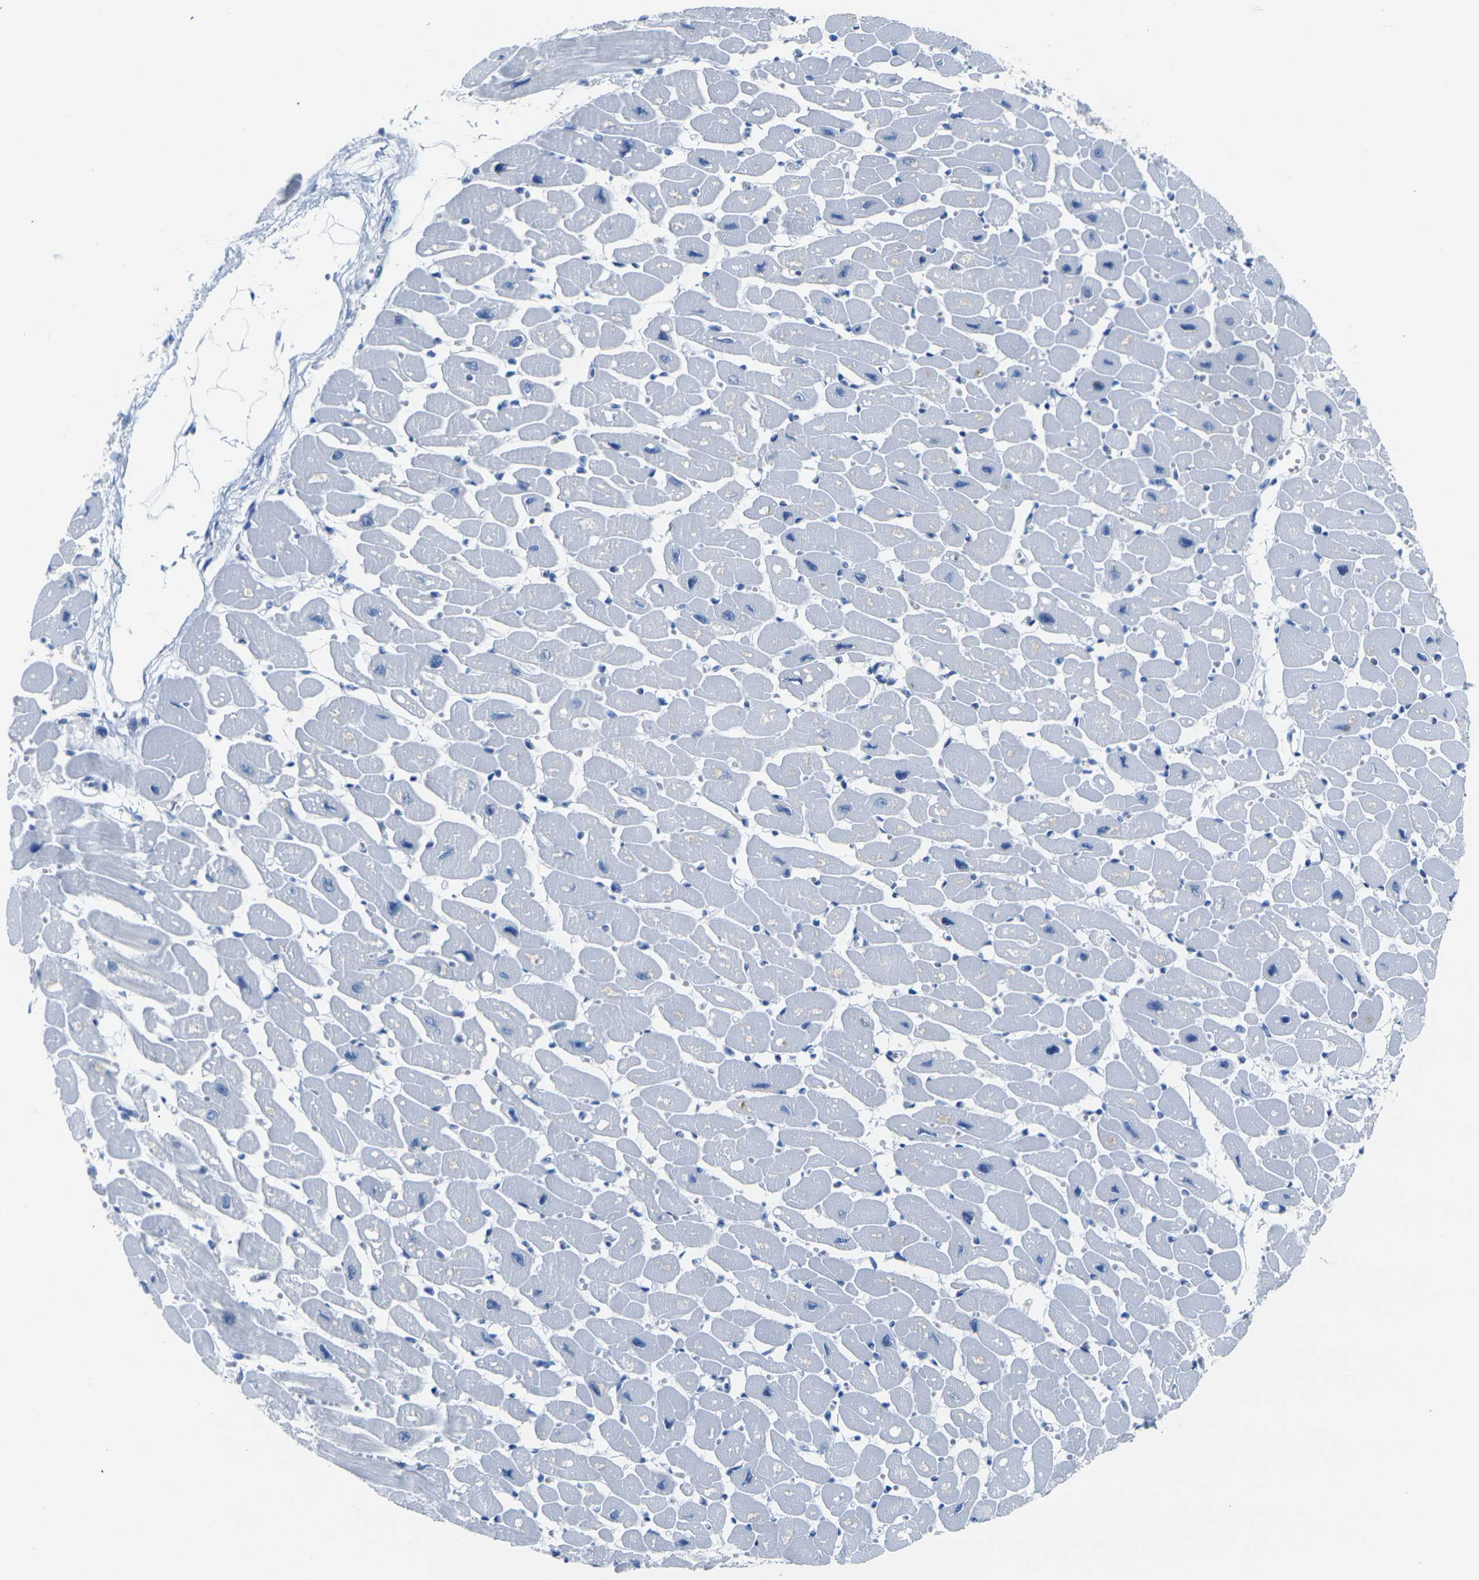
{"staining": {"intensity": "negative", "quantity": "none", "location": "none"}, "tissue": "heart muscle", "cell_type": "Cardiomyocytes", "image_type": "normal", "snomed": [{"axis": "morphology", "description": "Normal tissue, NOS"}, {"axis": "topography", "description": "Heart"}], "caption": "Immunohistochemistry photomicrograph of normal heart muscle: human heart muscle stained with DAB (3,3'-diaminobenzidine) displays no significant protein expression in cardiomyocytes.", "gene": "CLDN7", "patient": {"sex": "female", "age": 54}}